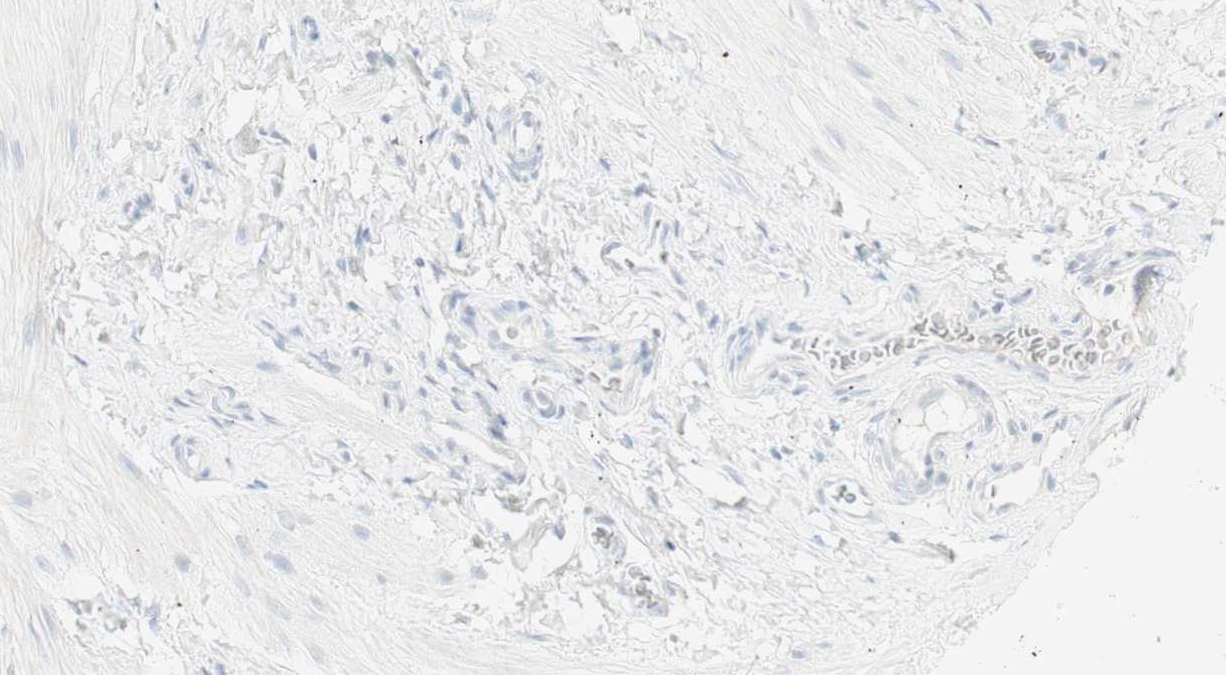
{"staining": {"intensity": "negative", "quantity": "none", "location": "none"}, "tissue": "smooth muscle", "cell_type": "Smooth muscle cells", "image_type": "normal", "snomed": [{"axis": "morphology", "description": "Normal tissue, NOS"}, {"axis": "topography", "description": "Smooth muscle"}], "caption": "This is an immunohistochemistry micrograph of unremarkable smooth muscle. There is no staining in smooth muscle cells.", "gene": "MDK", "patient": {"sex": "male", "age": 16}}